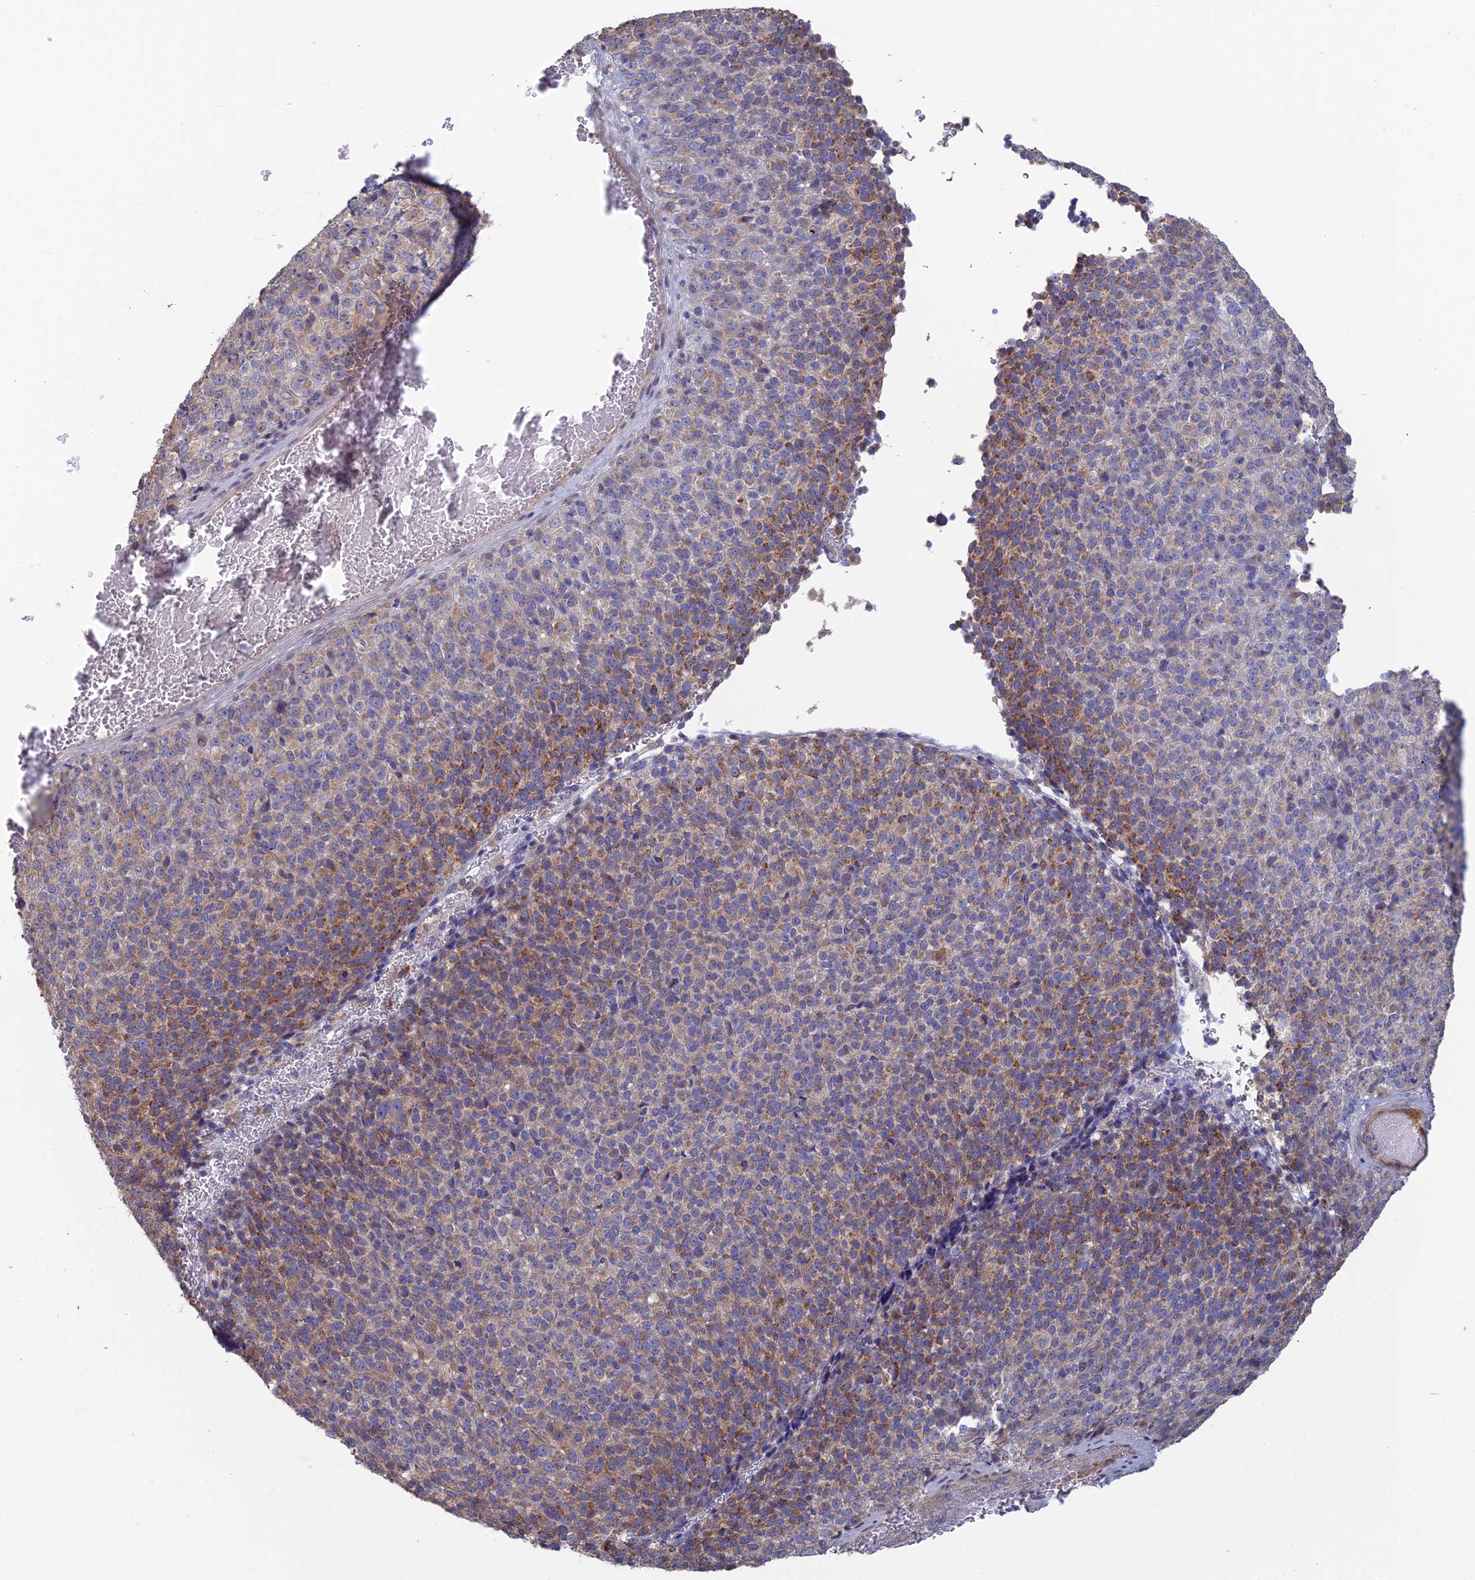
{"staining": {"intensity": "moderate", "quantity": "<25%", "location": "cytoplasmic/membranous"}, "tissue": "melanoma", "cell_type": "Tumor cells", "image_type": "cancer", "snomed": [{"axis": "morphology", "description": "Malignant melanoma, Metastatic site"}, {"axis": "topography", "description": "Brain"}], "caption": "Immunohistochemical staining of malignant melanoma (metastatic site) displays low levels of moderate cytoplasmic/membranous staining in approximately <25% of tumor cells. (DAB (3,3'-diaminobenzidine) = brown stain, brightfield microscopy at high magnification).", "gene": "ARL16", "patient": {"sex": "female", "age": 56}}